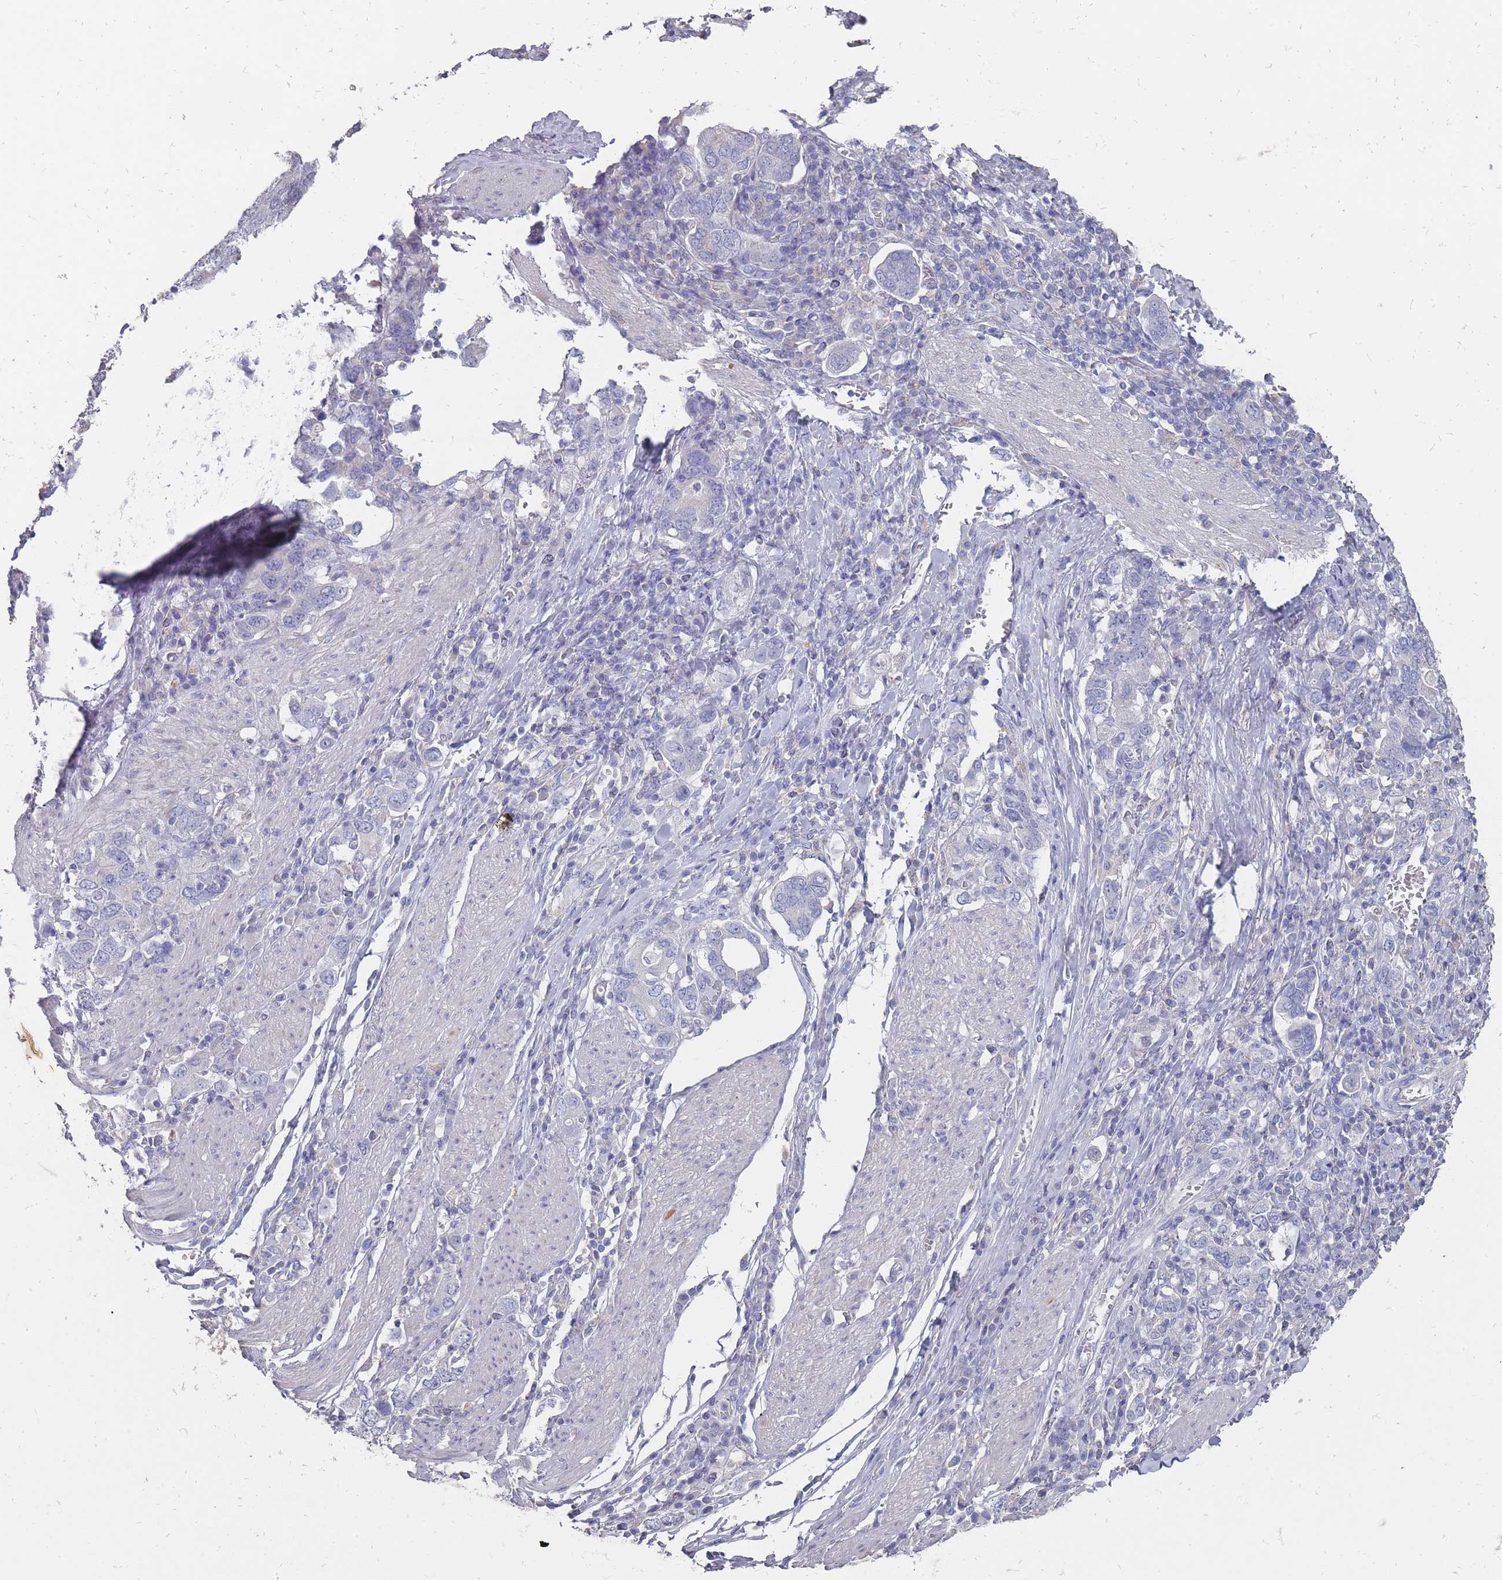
{"staining": {"intensity": "negative", "quantity": "none", "location": "none"}, "tissue": "stomach cancer", "cell_type": "Tumor cells", "image_type": "cancer", "snomed": [{"axis": "morphology", "description": "Adenocarcinoma, NOS"}, {"axis": "topography", "description": "Stomach, upper"}, {"axis": "topography", "description": "Stomach"}], "caption": "This is an immunohistochemistry (IHC) image of human stomach cancer. There is no positivity in tumor cells.", "gene": "OTULINL", "patient": {"sex": "male", "age": 62}}